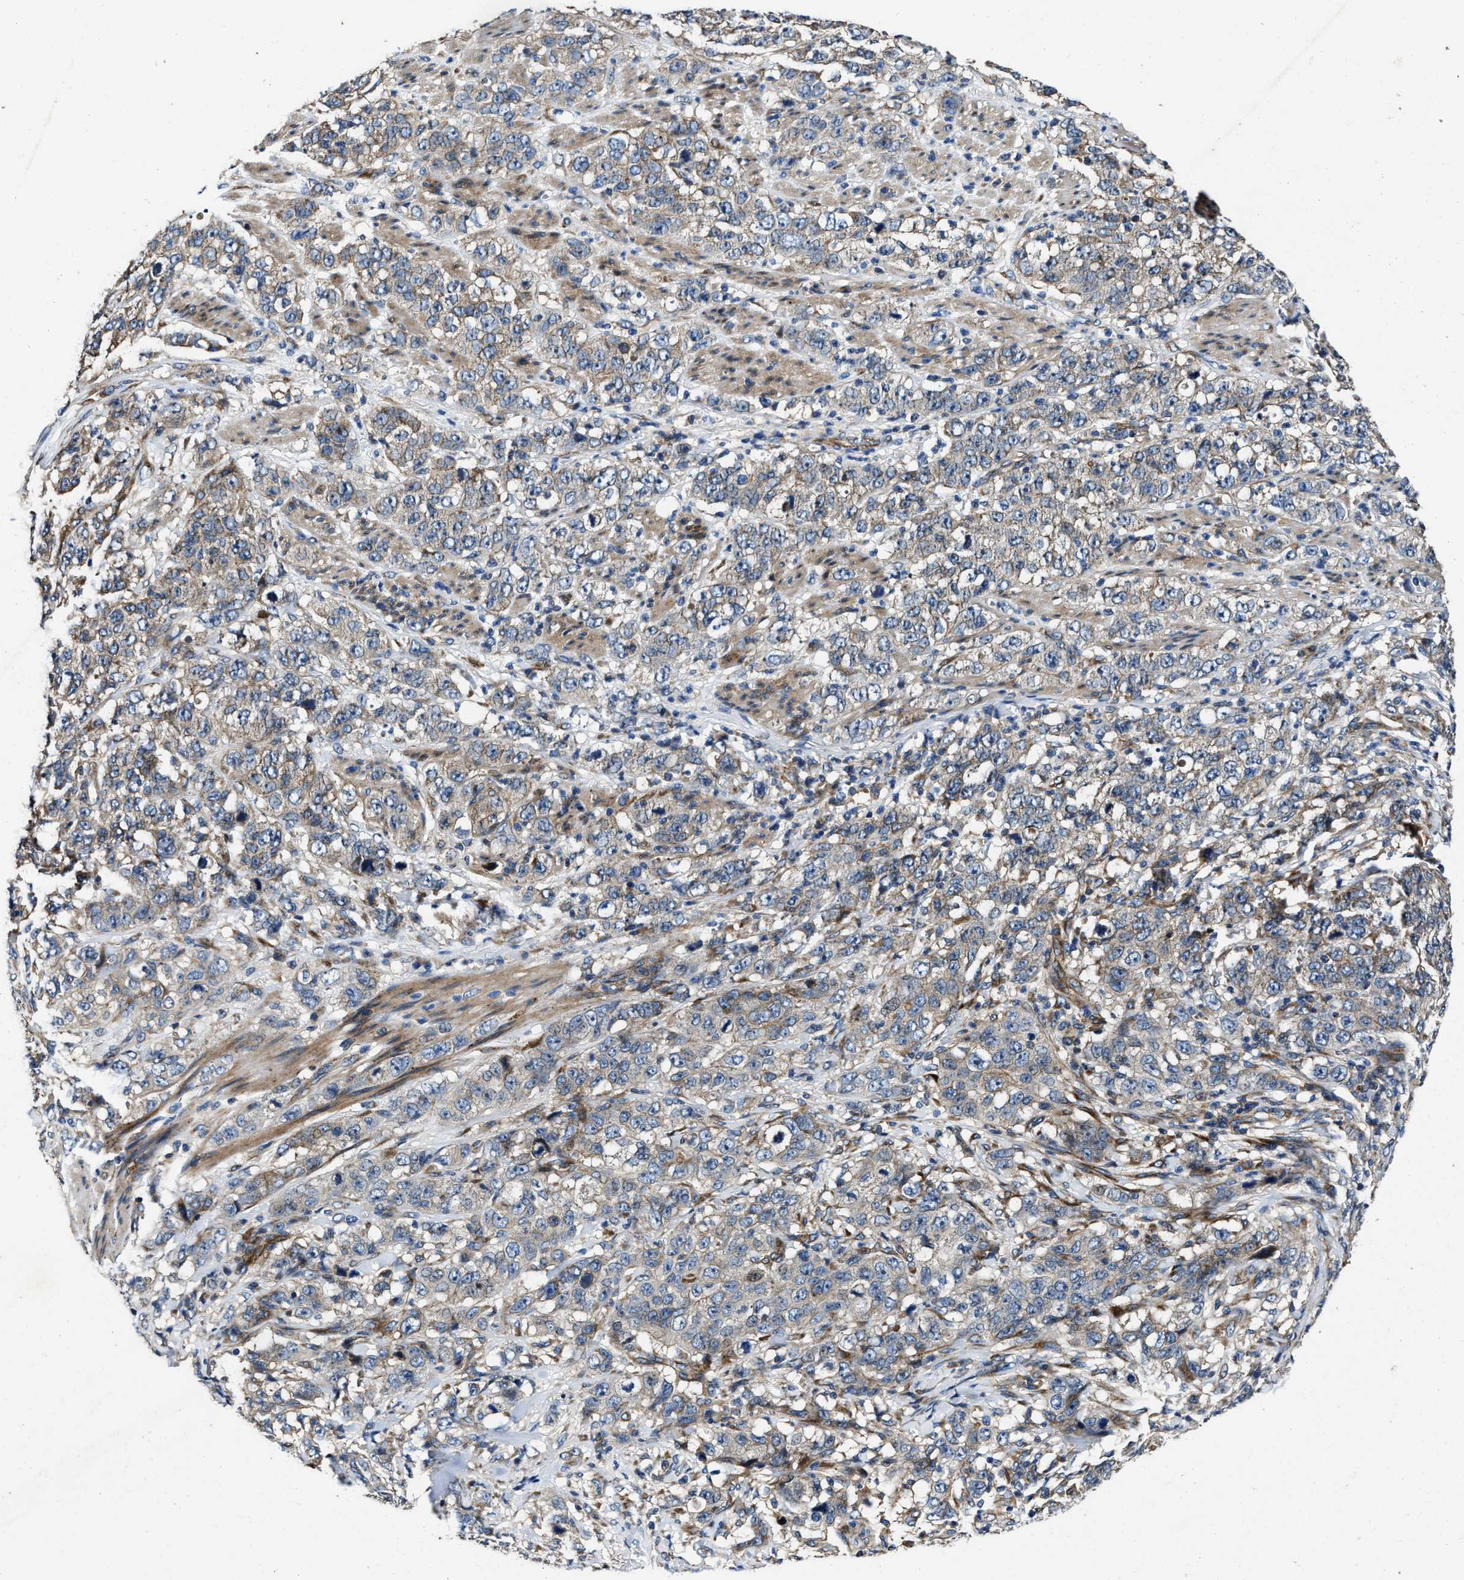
{"staining": {"intensity": "negative", "quantity": "none", "location": "none"}, "tissue": "stomach cancer", "cell_type": "Tumor cells", "image_type": "cancer", "snomed": [{"axis": "morphology", "description": "Adenocarcinoma, NOS"}, {"axis": "topography", "description": "Stomach"}], "caption": "The micrograph exhibits no staining of tumor cells in stomach adenocarcinoma.", "gene": "PTAR1", "patient": {"sex": "male", "age": 48}}